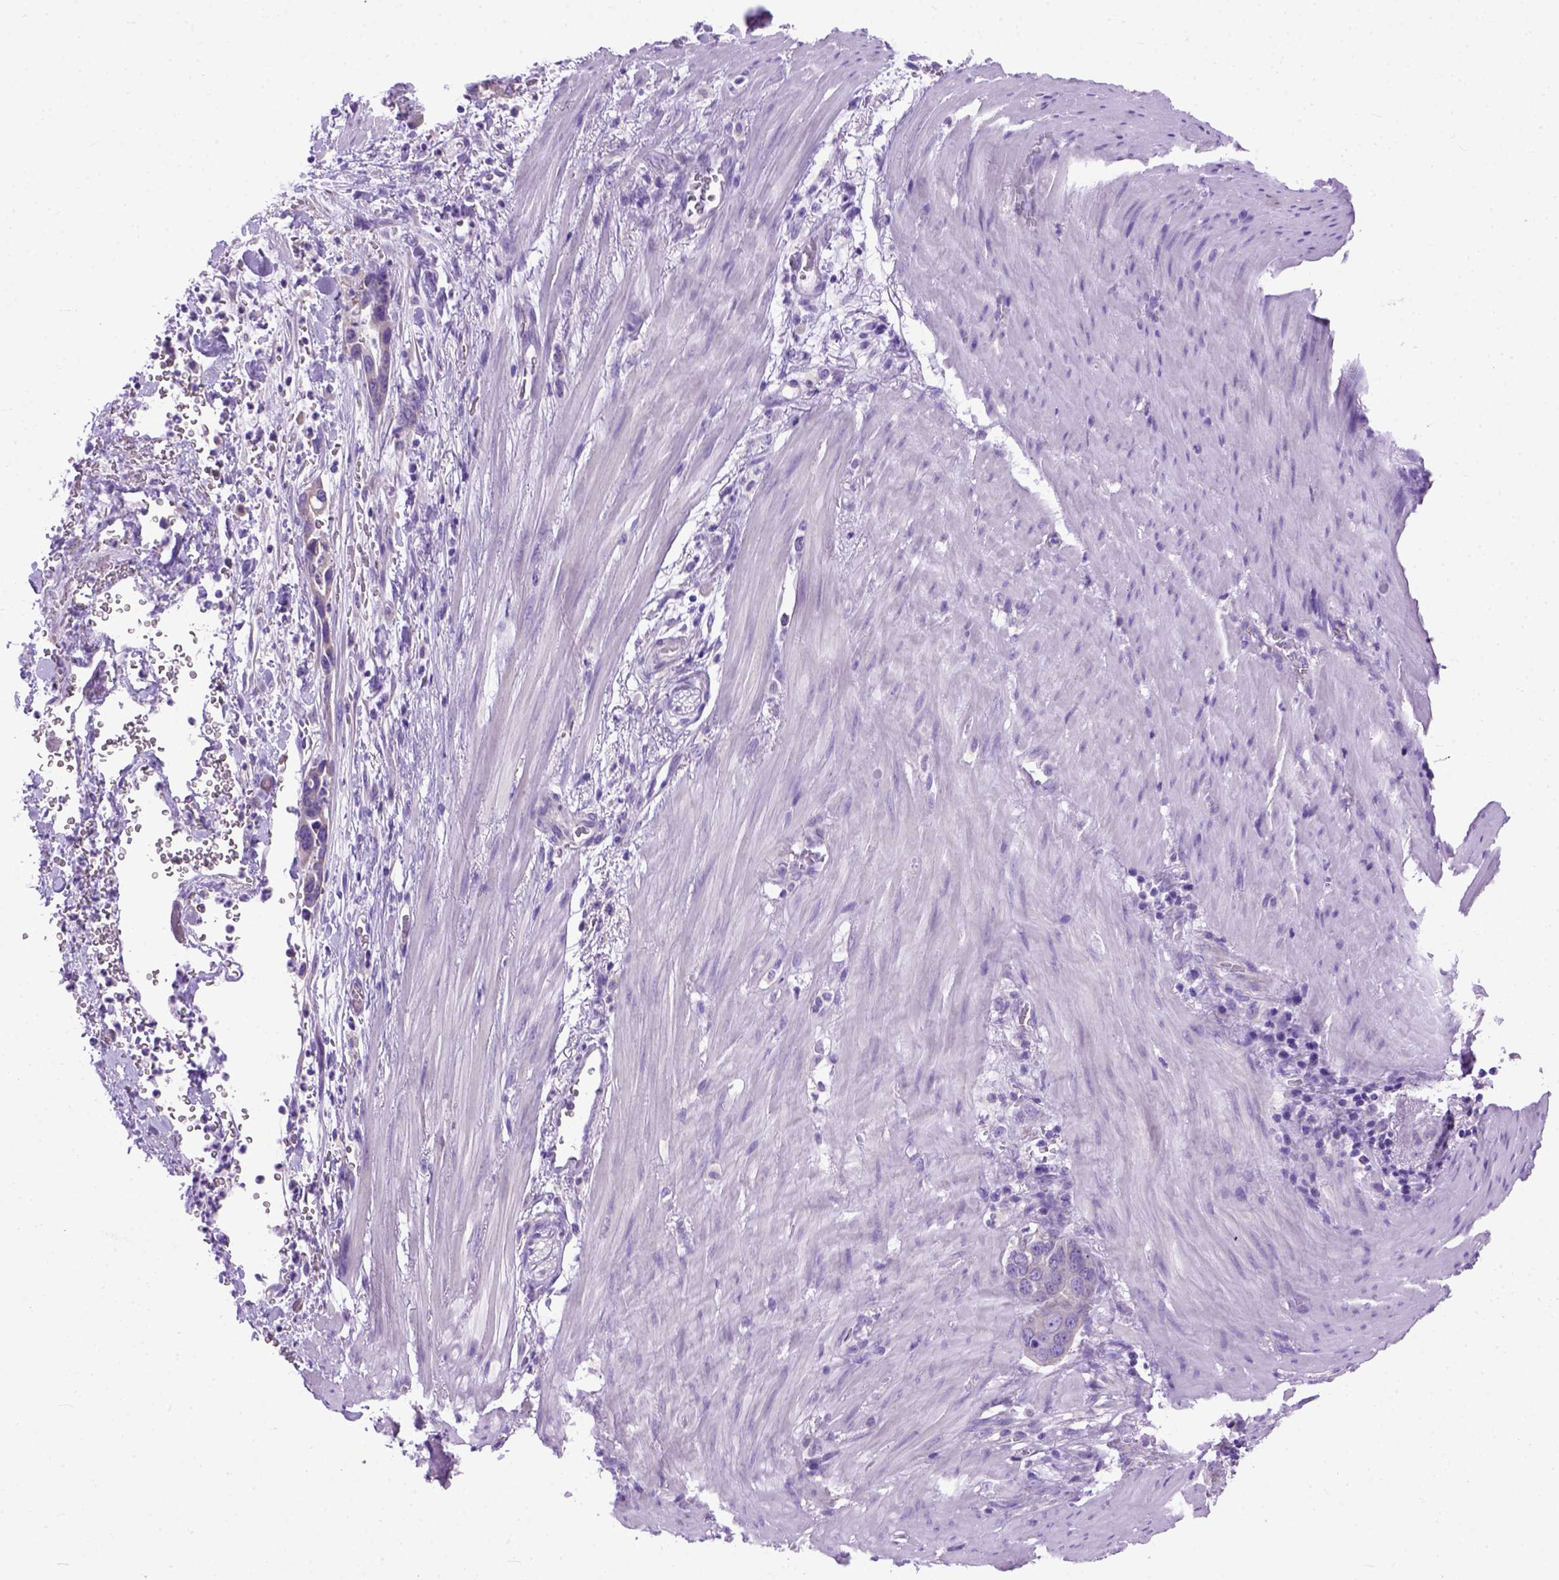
{"staining": {"intensity": "negative", "quantity": "none", "location": "none"}, "tissue": "stomach cancer", "cell_type": "Tumor cells", "image_type": "cancer", "snomed": [{"axis": "morphology", "description": "Normal tissue, NOS"}, {"axis": "morphology", "description": "Adenocarcinoma, NOS"}, {"axis": "topography", "description": "Esophagus"}, {"axis": "topography", "description": "Stomach, upper"}], "caption": "IHC micrograph of stomach cancer stained for a protein (brown), which demonstrates no staining in tumor cells.", "gene": "ODAD3", "patient": {"sex": "male", "age": 74}}